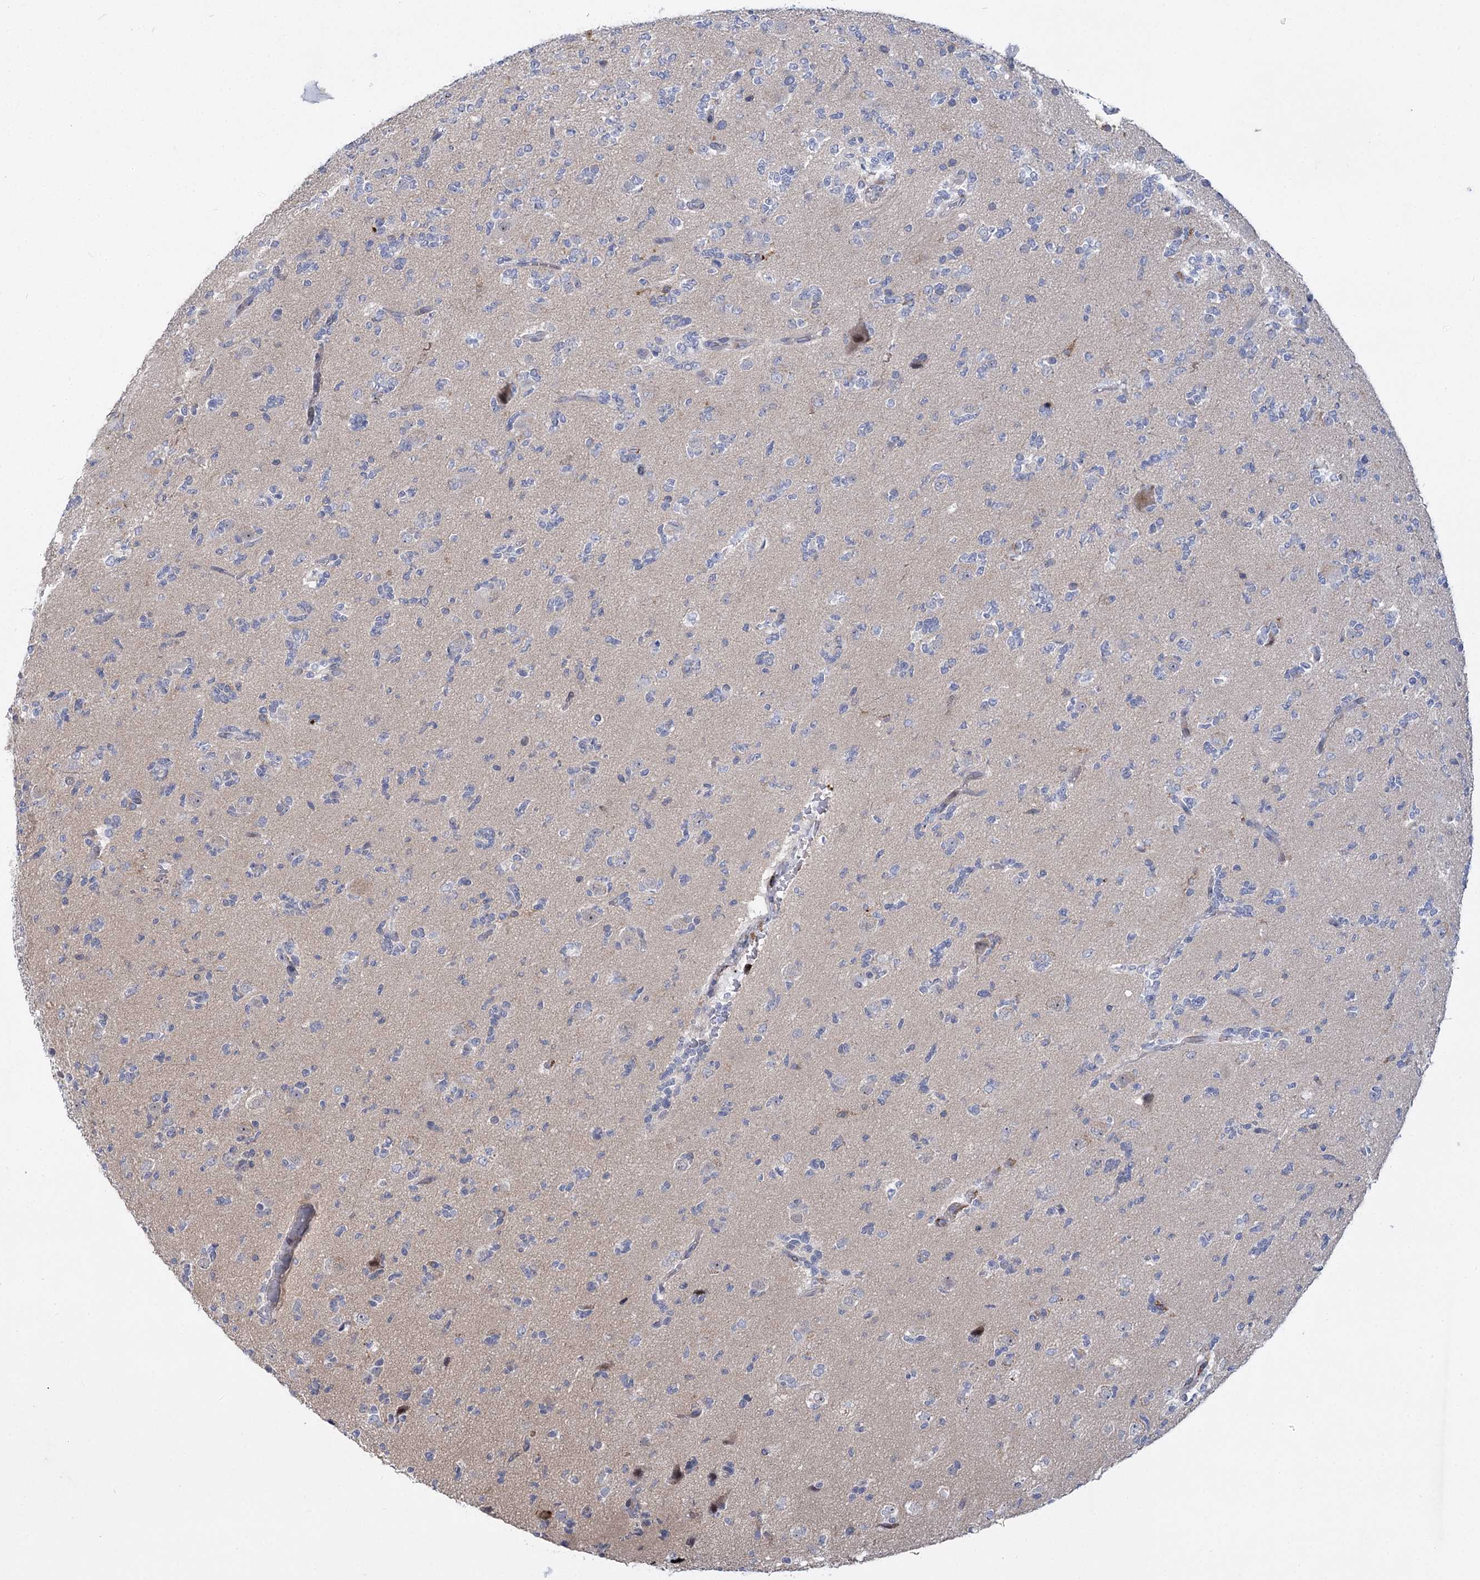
{"staining": {"intensity": "negative", "quantity": "none", "location": "none"}, "tissue": "glioma", "cell_type": "Tumor cells", "image_type": "cancer", "snomed": [{"axis": "morphology", "description": "Glioma, malignant, High grade"}, {"axis": "topography", "description": "Brain"}], "caption": "Tumor cells are negative for protein expression in human high-grade glioma (malignant).", "gene": "PIWIL4", "patient": {"sex": "female", "age": 62}}